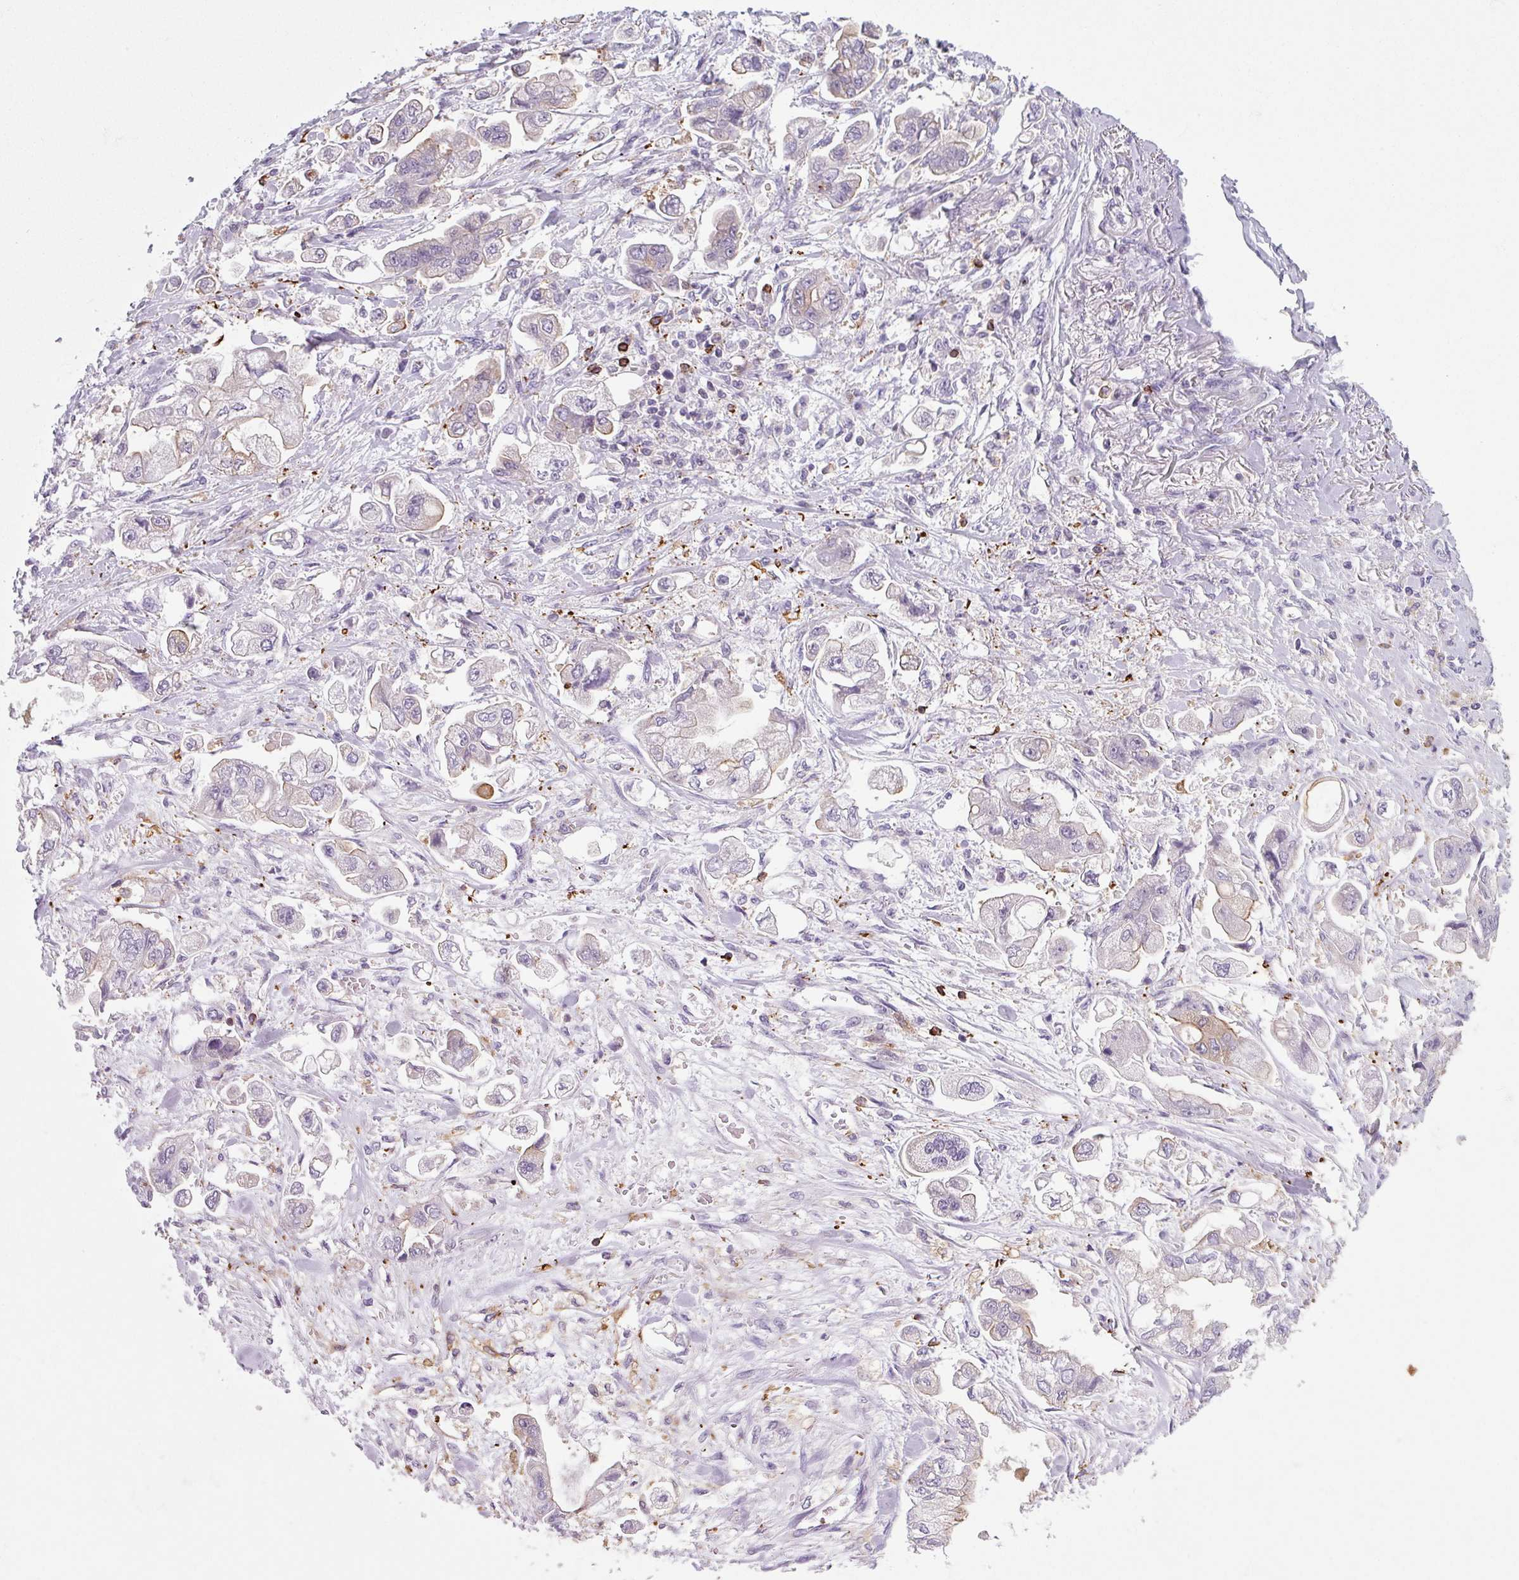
{"staining": {"intensity": "negative", "quantity": "none", "location": "none"}, "tissue": "stomach cancer", "cell_type": "Tumor cells", "image_type": "cancer", "snomed": [{"axis": "morphology", "description": "Adenocarcinoma, NOS"}, {"axis": "topography", "description": "Stomach"}], "caption": "An IHC image of adenocarcinoma (stomach) is shown. There is no staining in tumor cells of adenocarcinoma (stomach).", "gene": "NEDD9", "patient": {"sex": "male", "age": 62}}